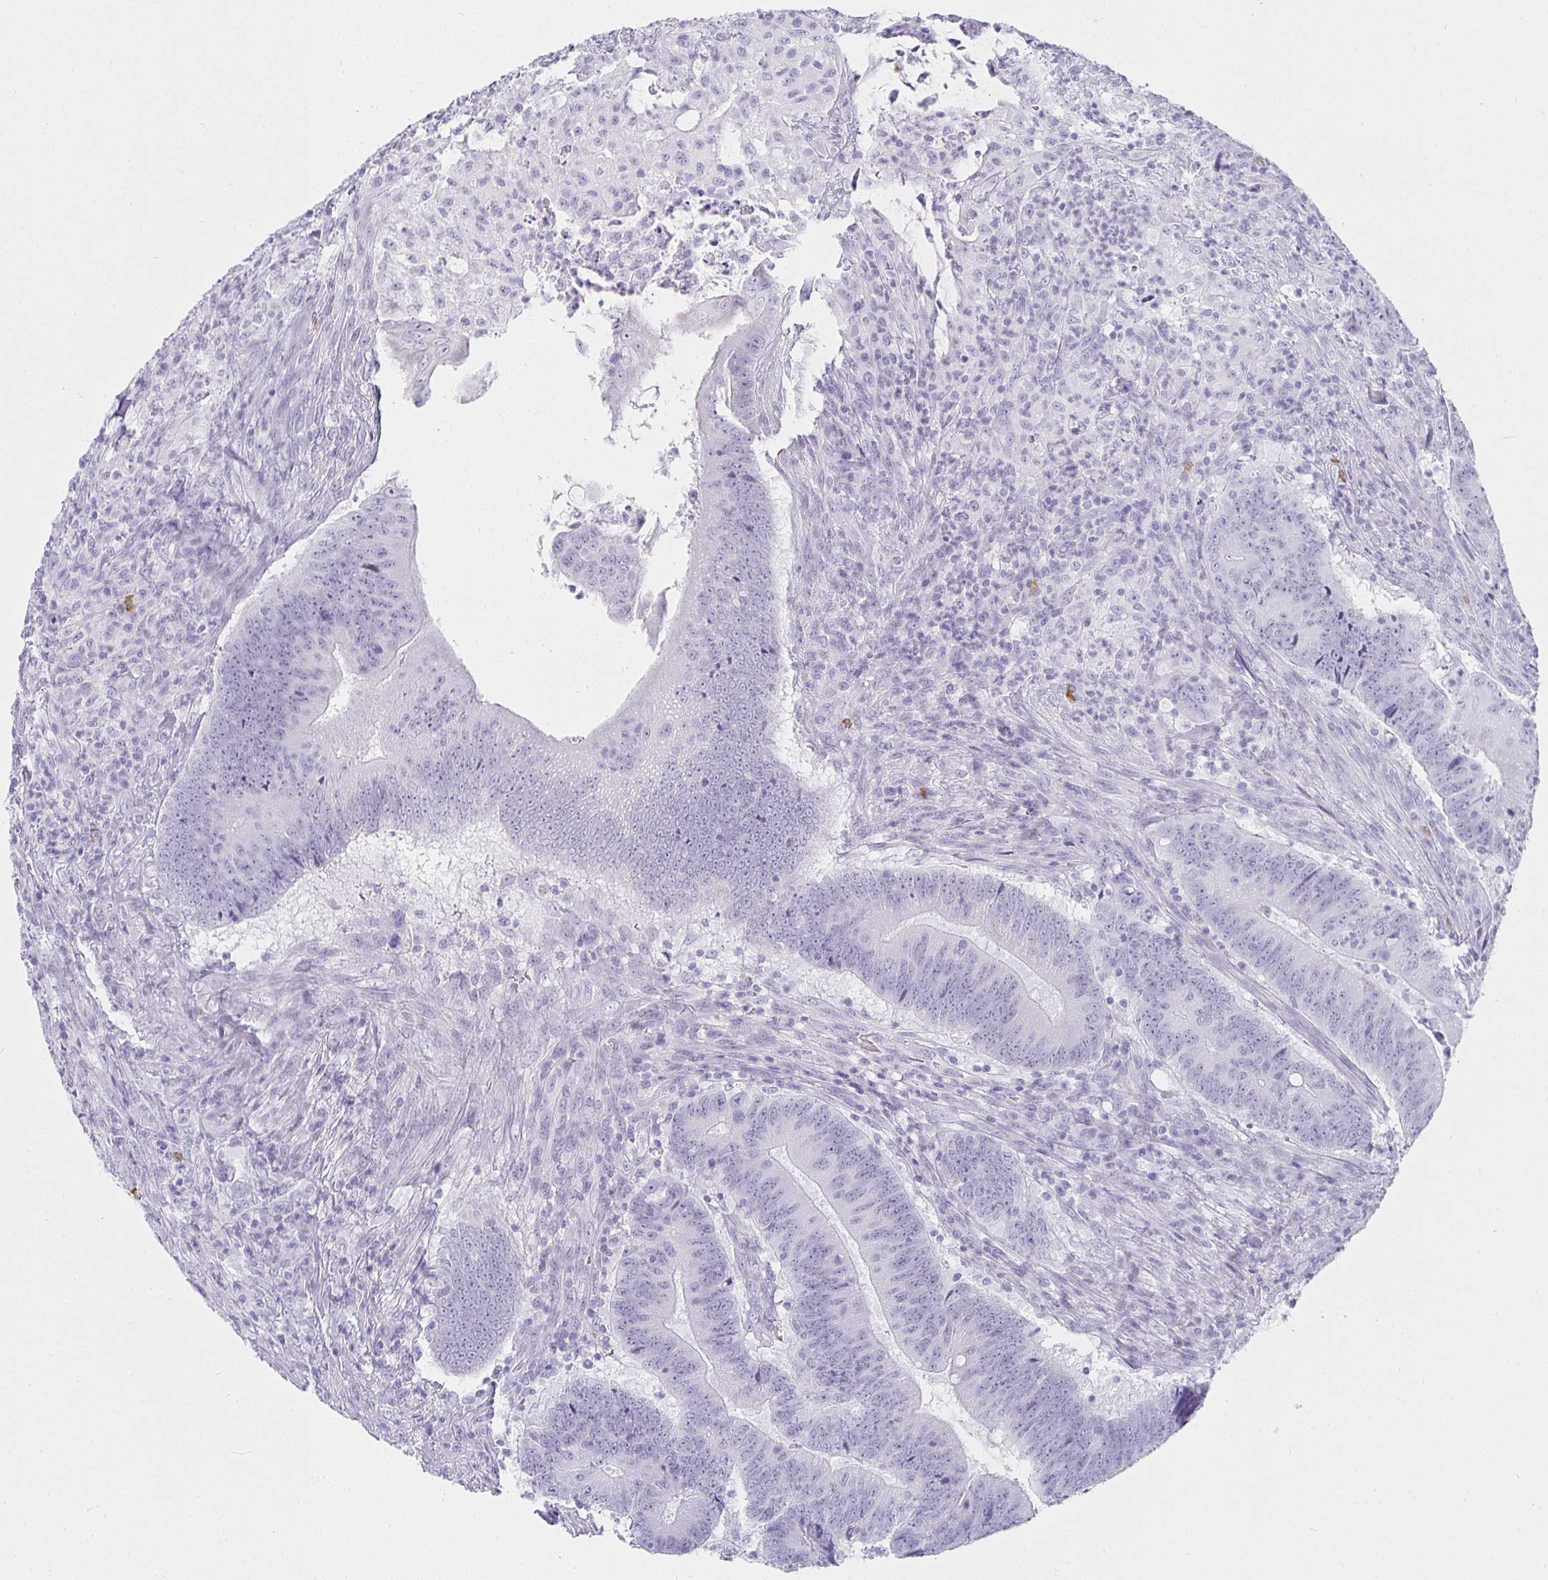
{"staining": {"intensity": "negative", "quantity": "none", "location": "none"}, "tissue": "colorectal cancer", "cell_type": "Tumor cells", "image_type": "cancer", "snomed": [{"axis": "morphology", "description": "Adenocarcinoma, NOS"}, {"axis": "topography", "description": "Colon"}], "caption": "IHC image of neoplastic tissue: human colorectal cancer stained with DAB (3,3'-diaminobenzidine) displays no significant protein expression in tumor cells.", "gene": "TPSD1", "patient": {"sex": "female", "age": 87}}